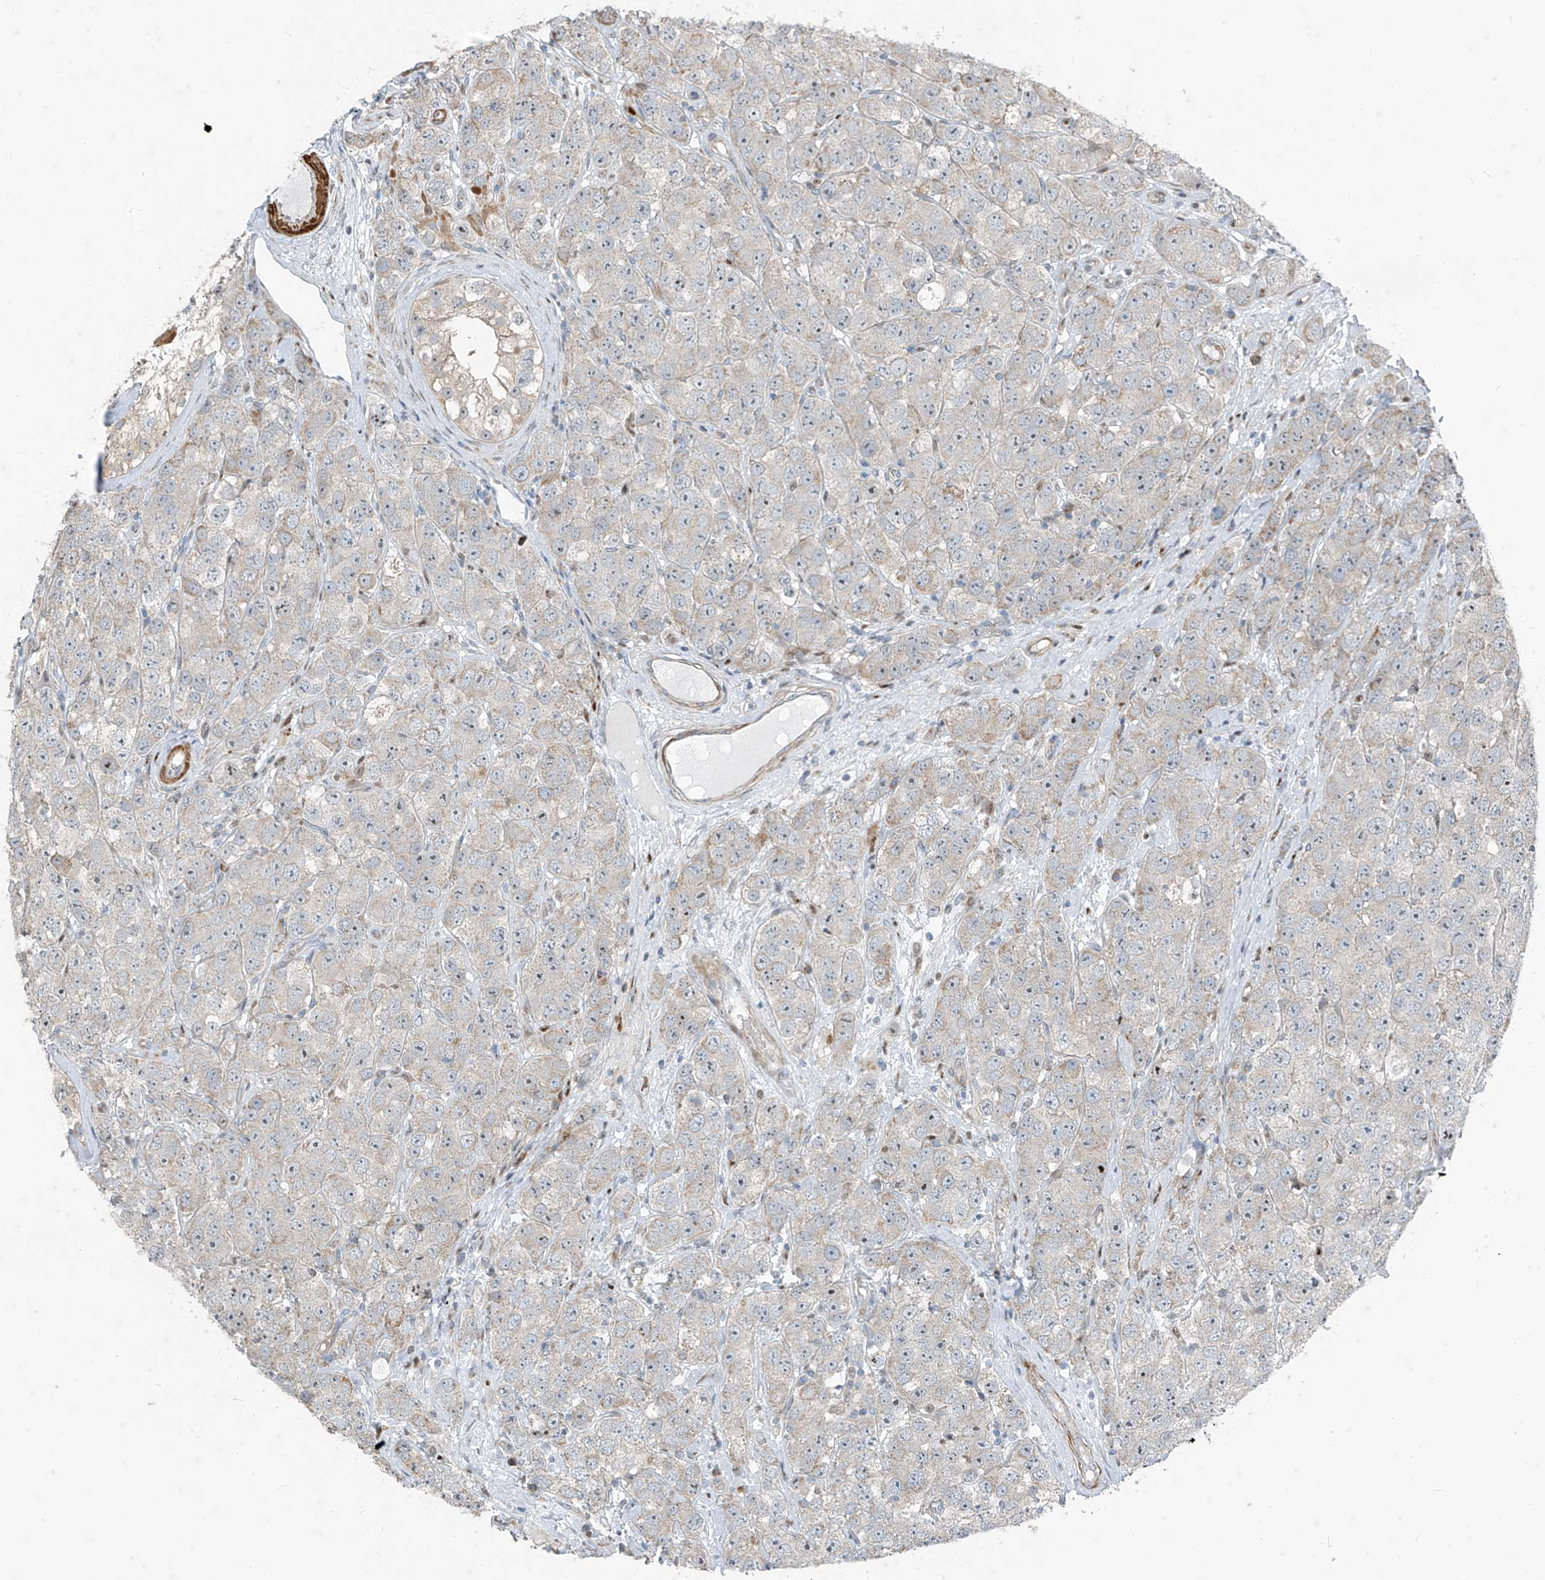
{"staining": {"intensity": "moderate", "quantity": "<25%", "location": "nuclear"}, "tissue": "testis cancer", "cell_type": "Tumor cells", "image_type": "cancer", "snomed": [{"axis": "morphology", "description": "Seminoma, NOS"}, {"axis": "topography", "description": "Testis"}], "caption": "This is an image of immunohistochemistry staining of testis cancer, which shows moderate staining in the nuclear of tumor cells.", "gene": "PPCS", "patient": {"sex": "male", "age": 28}}